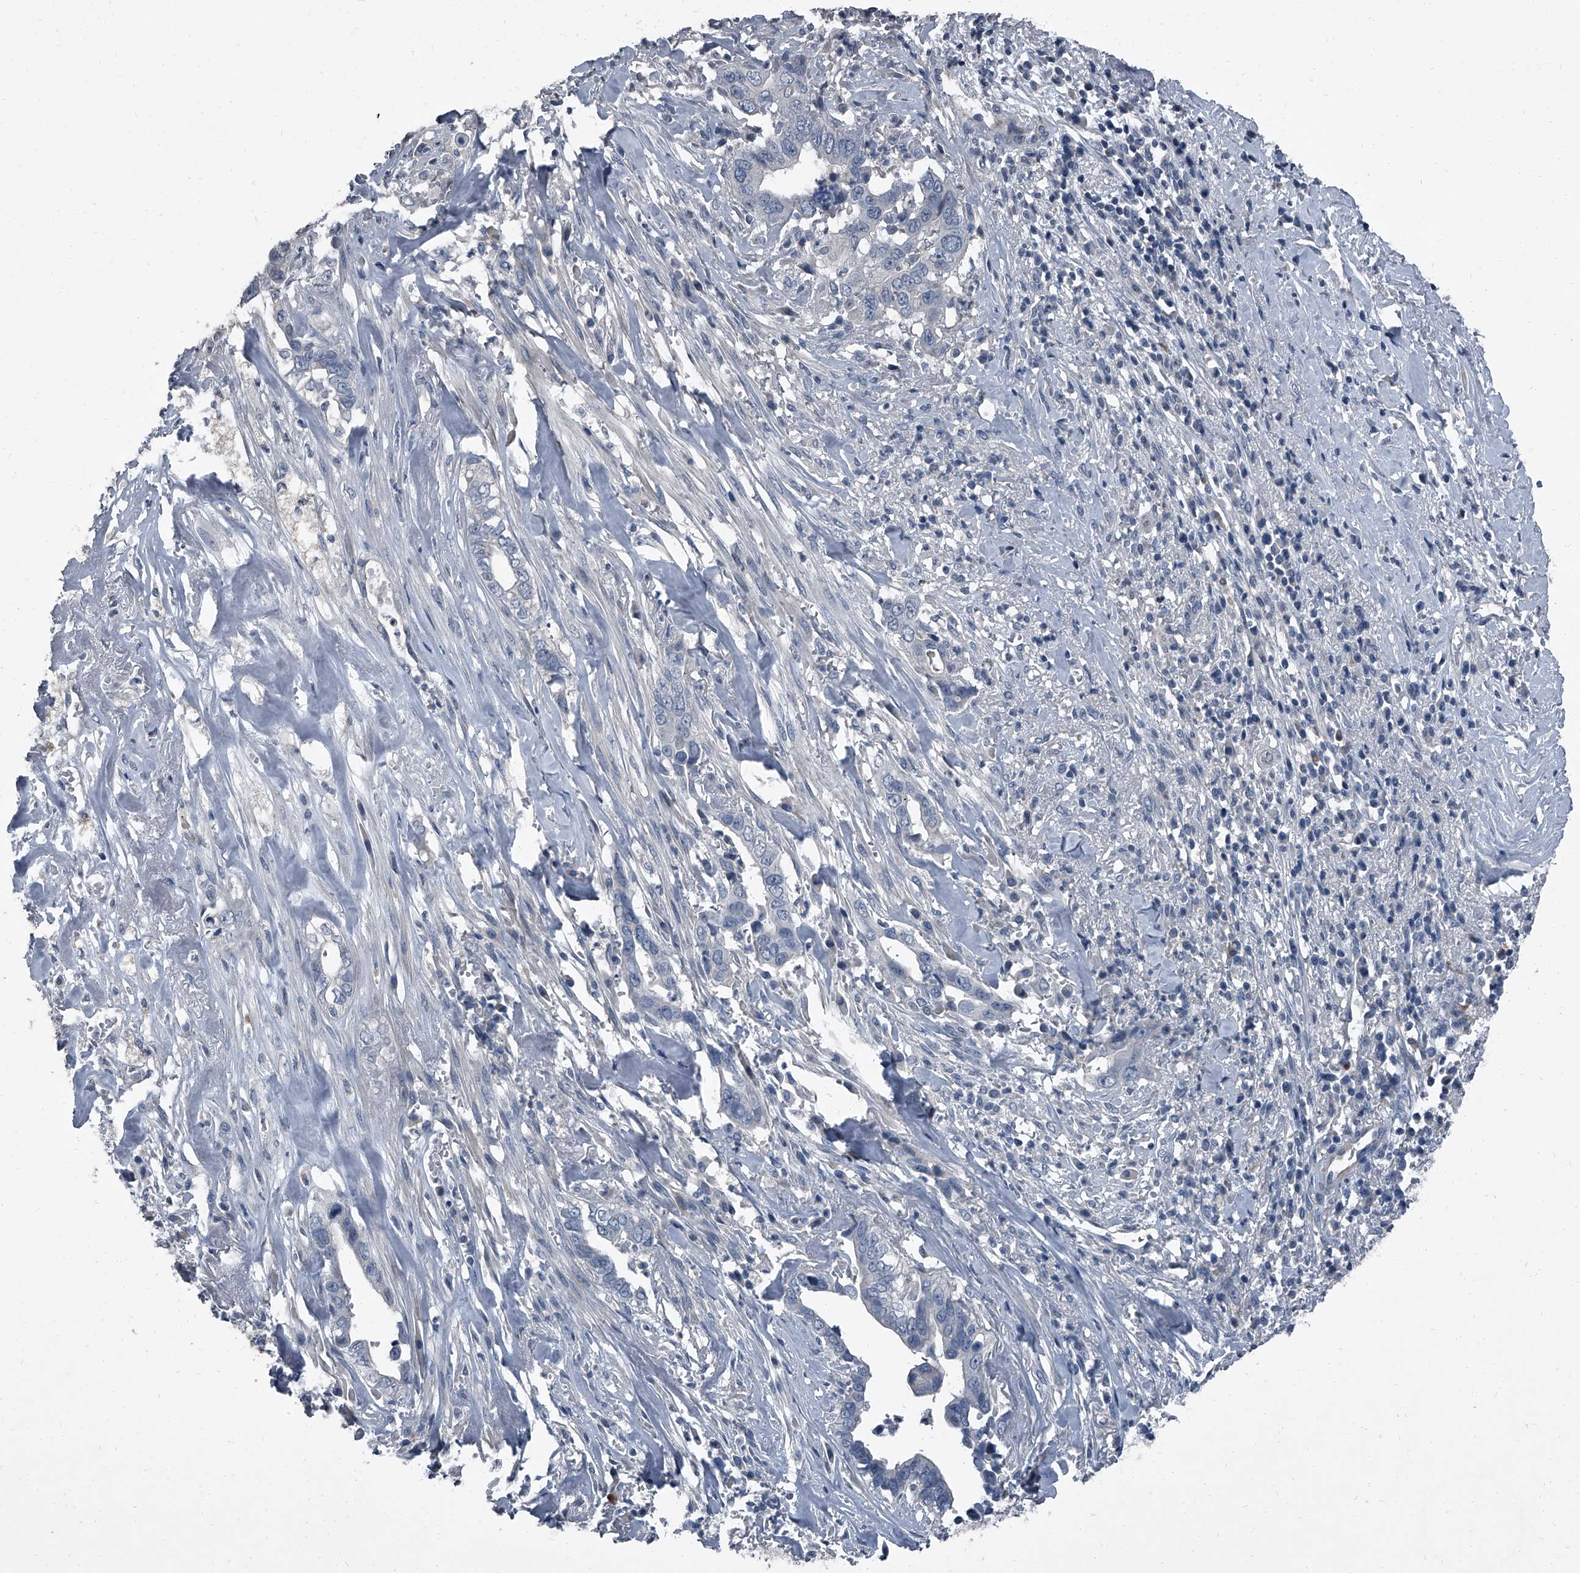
{"staining": {"intensity": "negative", "quantity": "none", "location": "none"}, "tissue": "liver cancer", "cell_type": "Tumor cells", "image_type": "cancer", "snomed": [{"axis": "morphology", "description": "Cholangiocarcinoma"}, {"axis": "topography", "description": "Liver"}], "caption": "Immunohistochemistry (IHC) micrograph of neoplastic tissue: human liver cancer (cholangiocarcinoma) stained with DAB (3,3'-diaminobenzidine) reveals no significant protein positivity in tumor cells. The staining was performed using DAB (3,3'-diaminobenzidine) to visualize the protein expression in brown, while the nuclei were stained in blue with hematoxylin (Magnification: 20x).", "gene": "HEPHL1", "patient": {"sex": "female", "age": 79}}